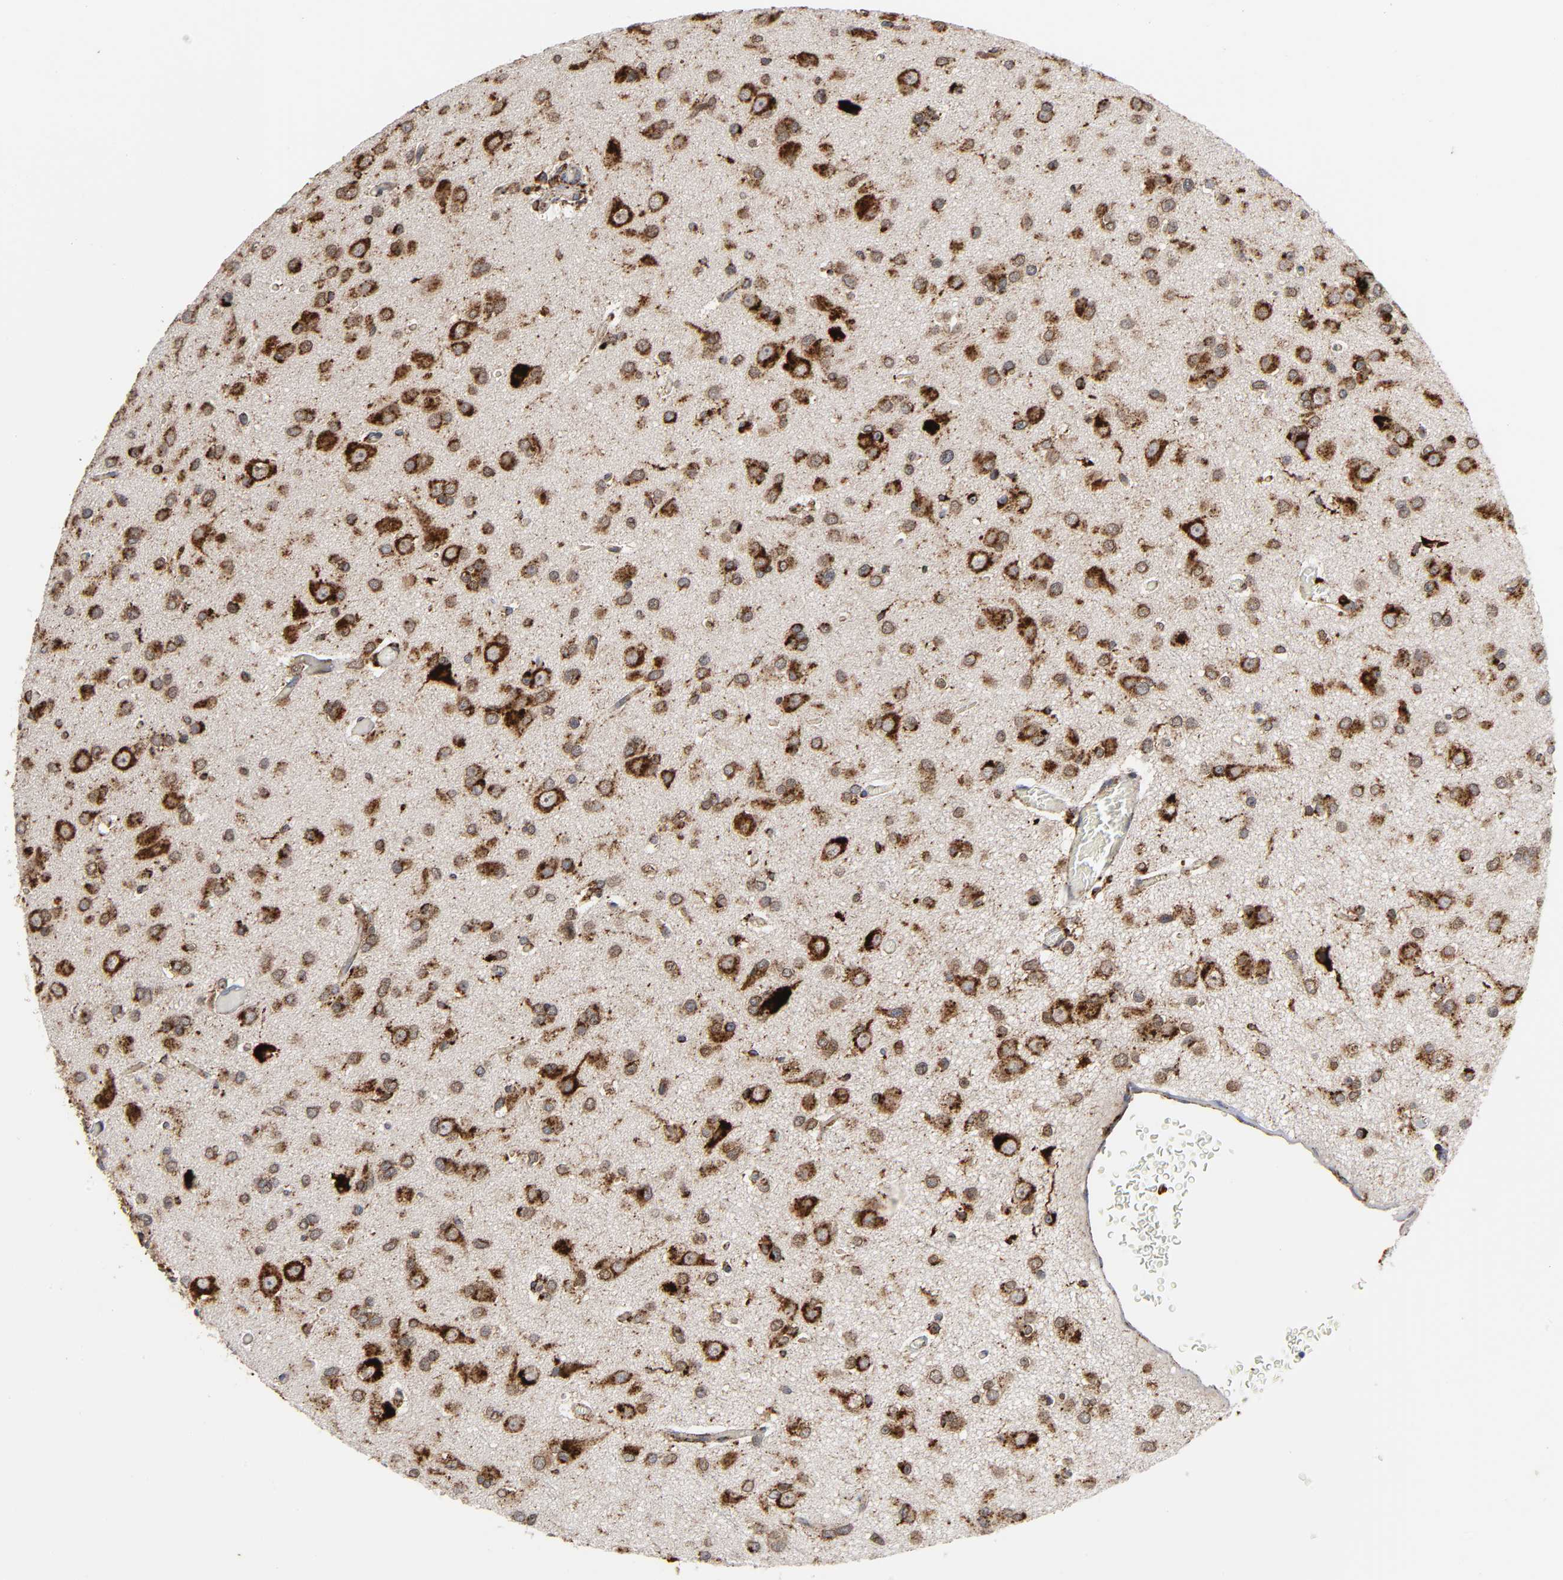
{"staining": {"intensity": "strong", "quantity": ">75%", "location": "cytoplasmic/membranous"}, "tissue": "glioma", "cell_type": "Tumor cells", "image_type": "cancer", "snomed": [{"axis": "morphology", "description": "Glioma, malignant, Low grade"}, {"axis": "topography", "description": "Brain"}], "caption": "Strong cytoplasmic/membranous expression for a protein is appreciated in about >75% of tumor cells of glioma using IHC.", "gene": "PSAP", "patient": {"sex": "male", "age": 42}}